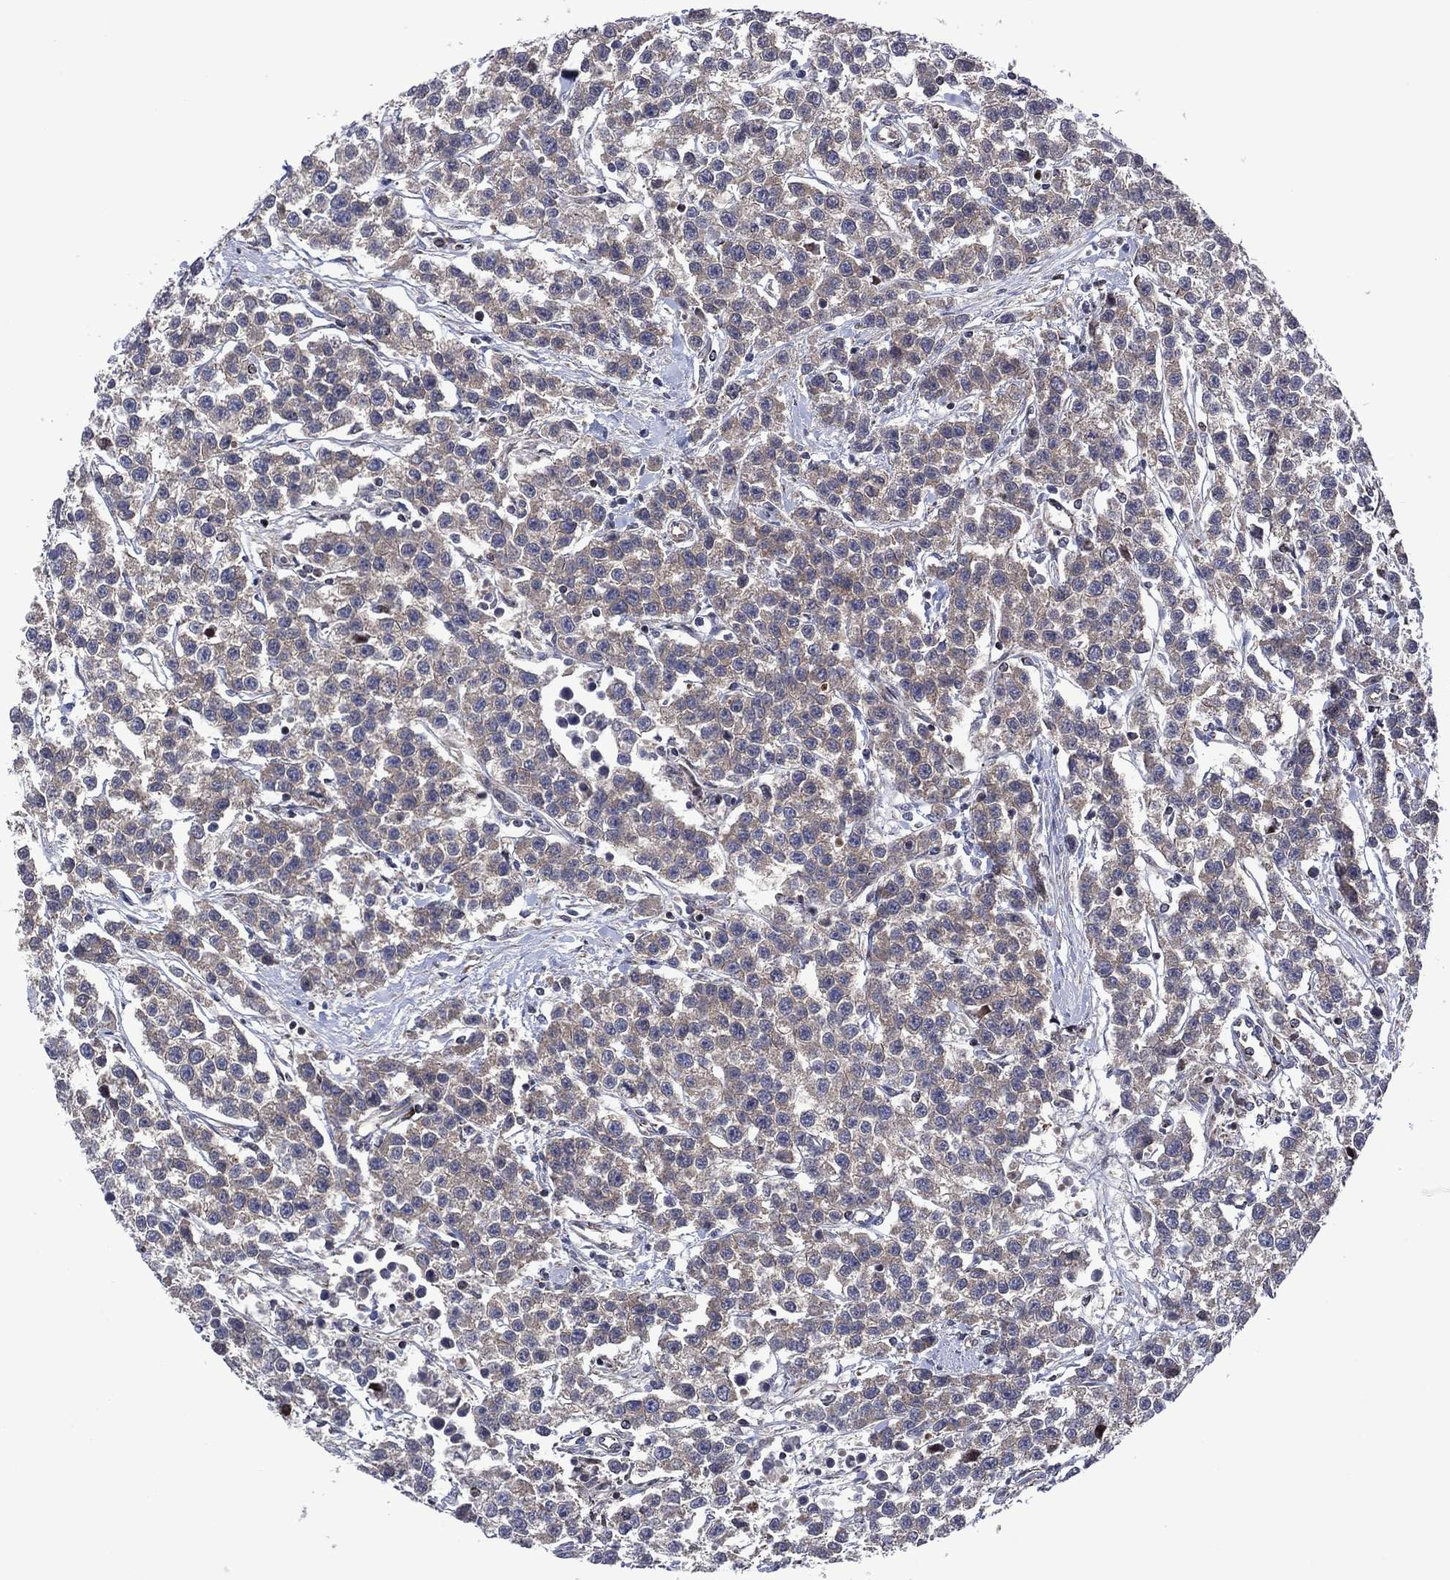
{"staining": {"intensity": "negative", "quantity": "none", "location": "none"}, "tissue": "testis cancer", "cell_type": "Tumor cells", "image_type": "cancer", "snomed": [{"axis": "morphology", "description": "Seminoma, NOS"}, {"axis": "topography", "description": "Testis"}], "caption": "High power microscopy micrograph of an immunohistochemistry (IHC) image of testis cancer (seminoma), revealing no significant staining in tumor cells.", "gene": "PIDD1", "patient": {"sex": "male", "age": 59}}